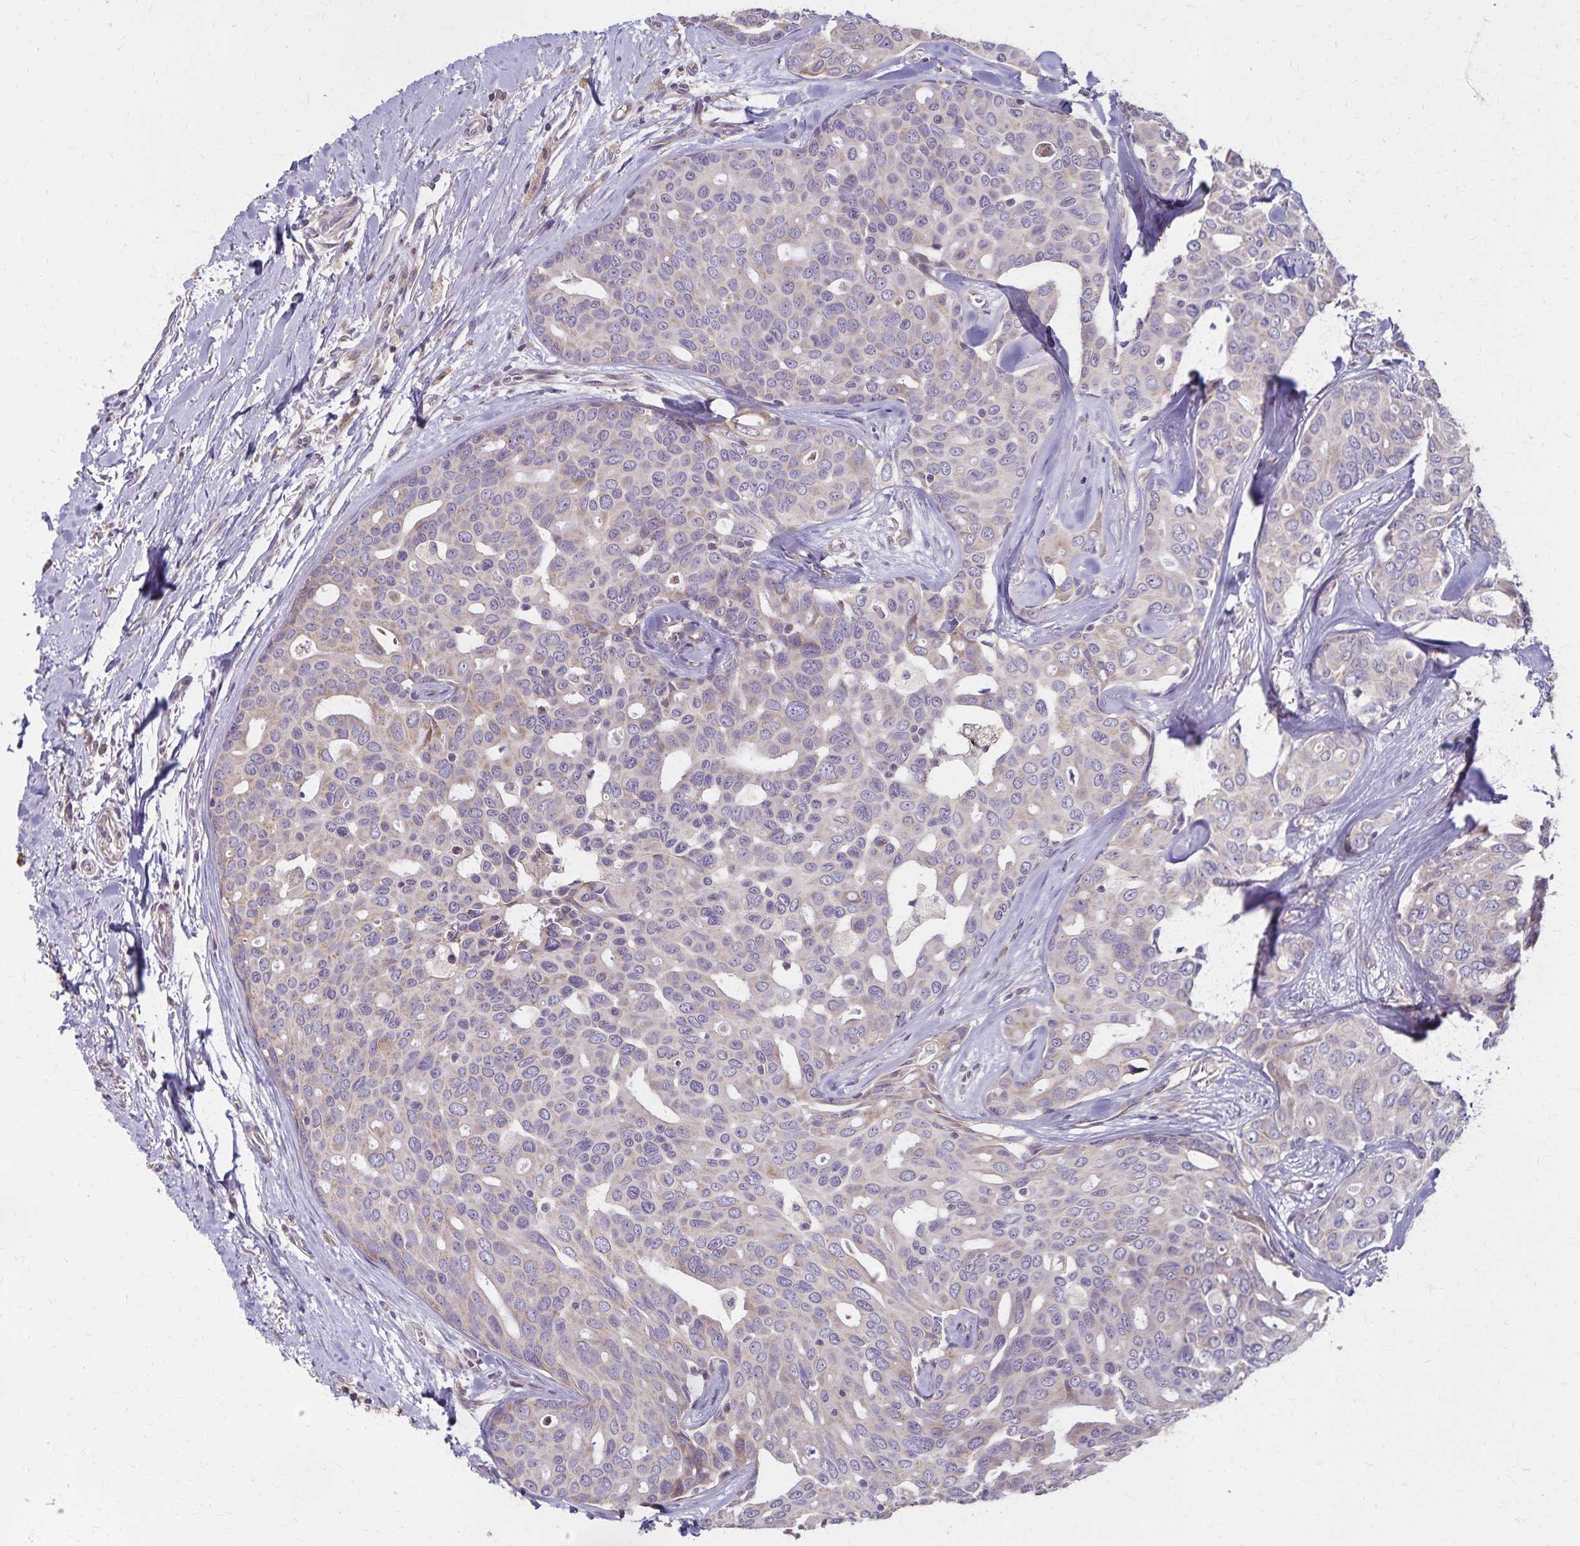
{"staining": {"intensity": "negative", "quantity": "none", "location": "none"}, "tissue": "breast cancer", "cell_type": "Tumor cells", "image_type": "cancer", "snomed": [{"axis": "morphology", "description": "Duct carcinoma"}, {"axis": "topography", "description": "Breast"}], "caption": "DAB (3,3'-diaminobenzidine) immunohistochemical staining of intraductal carcinoma (breast) reveals no significant expression in tumor cells.", "gene": "RNF10", "patient": {"sex": "female", "age": 54}}